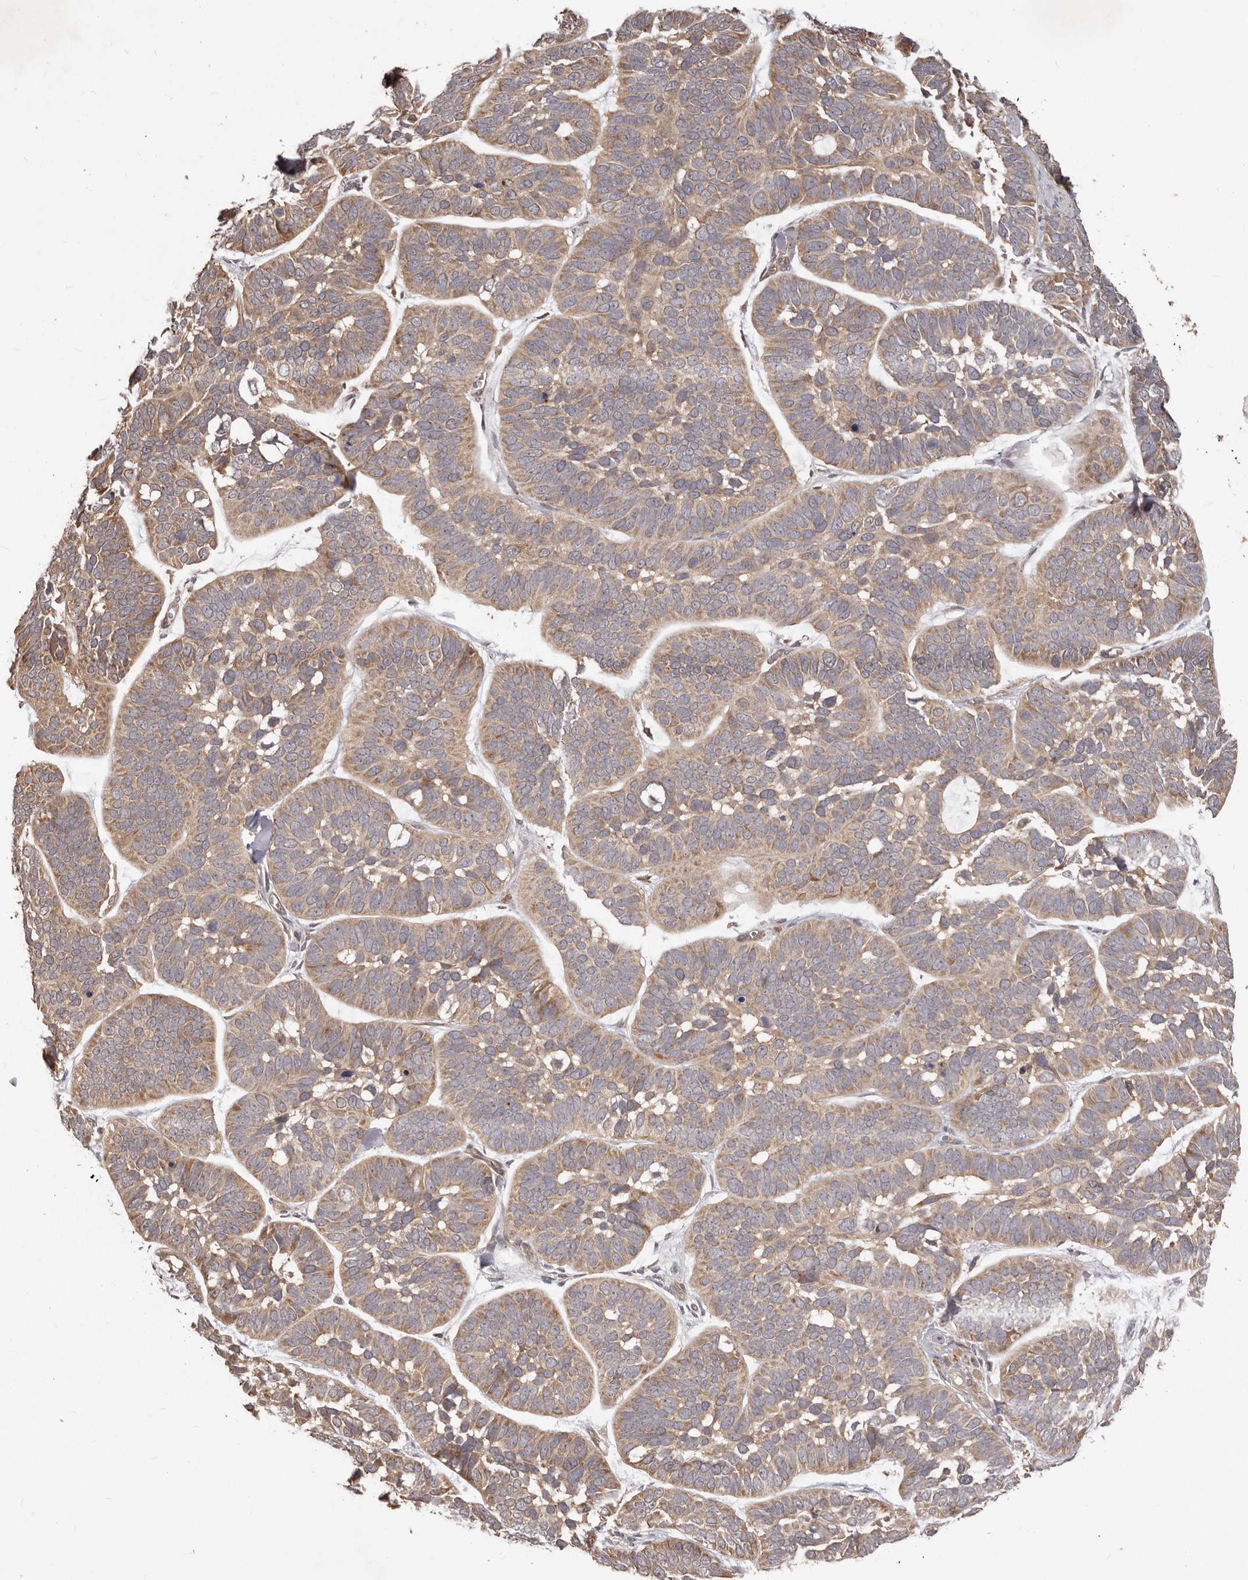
{"staining": {"intensity": "moderate", "quantity": ">75%", "location": "cytoplasmic/membranous"}, "tissue": "skin cancer", "cell_type": "Tumor cells", "image_type": "cancer", "snomed": [{"axis": "morphology", "description": "Basal cell carcinoma"}, {"axis": "topography", "description": "Skin"}], "caption": "Immunohistochemical staining of skin cancer (basal cell carcinoma) demonstrates moderate cytoplasmic/membranous protein staining in about >75% of tumor cells.", "gene": "MTO1", "patient": {"sex": "male", "age": 62}}